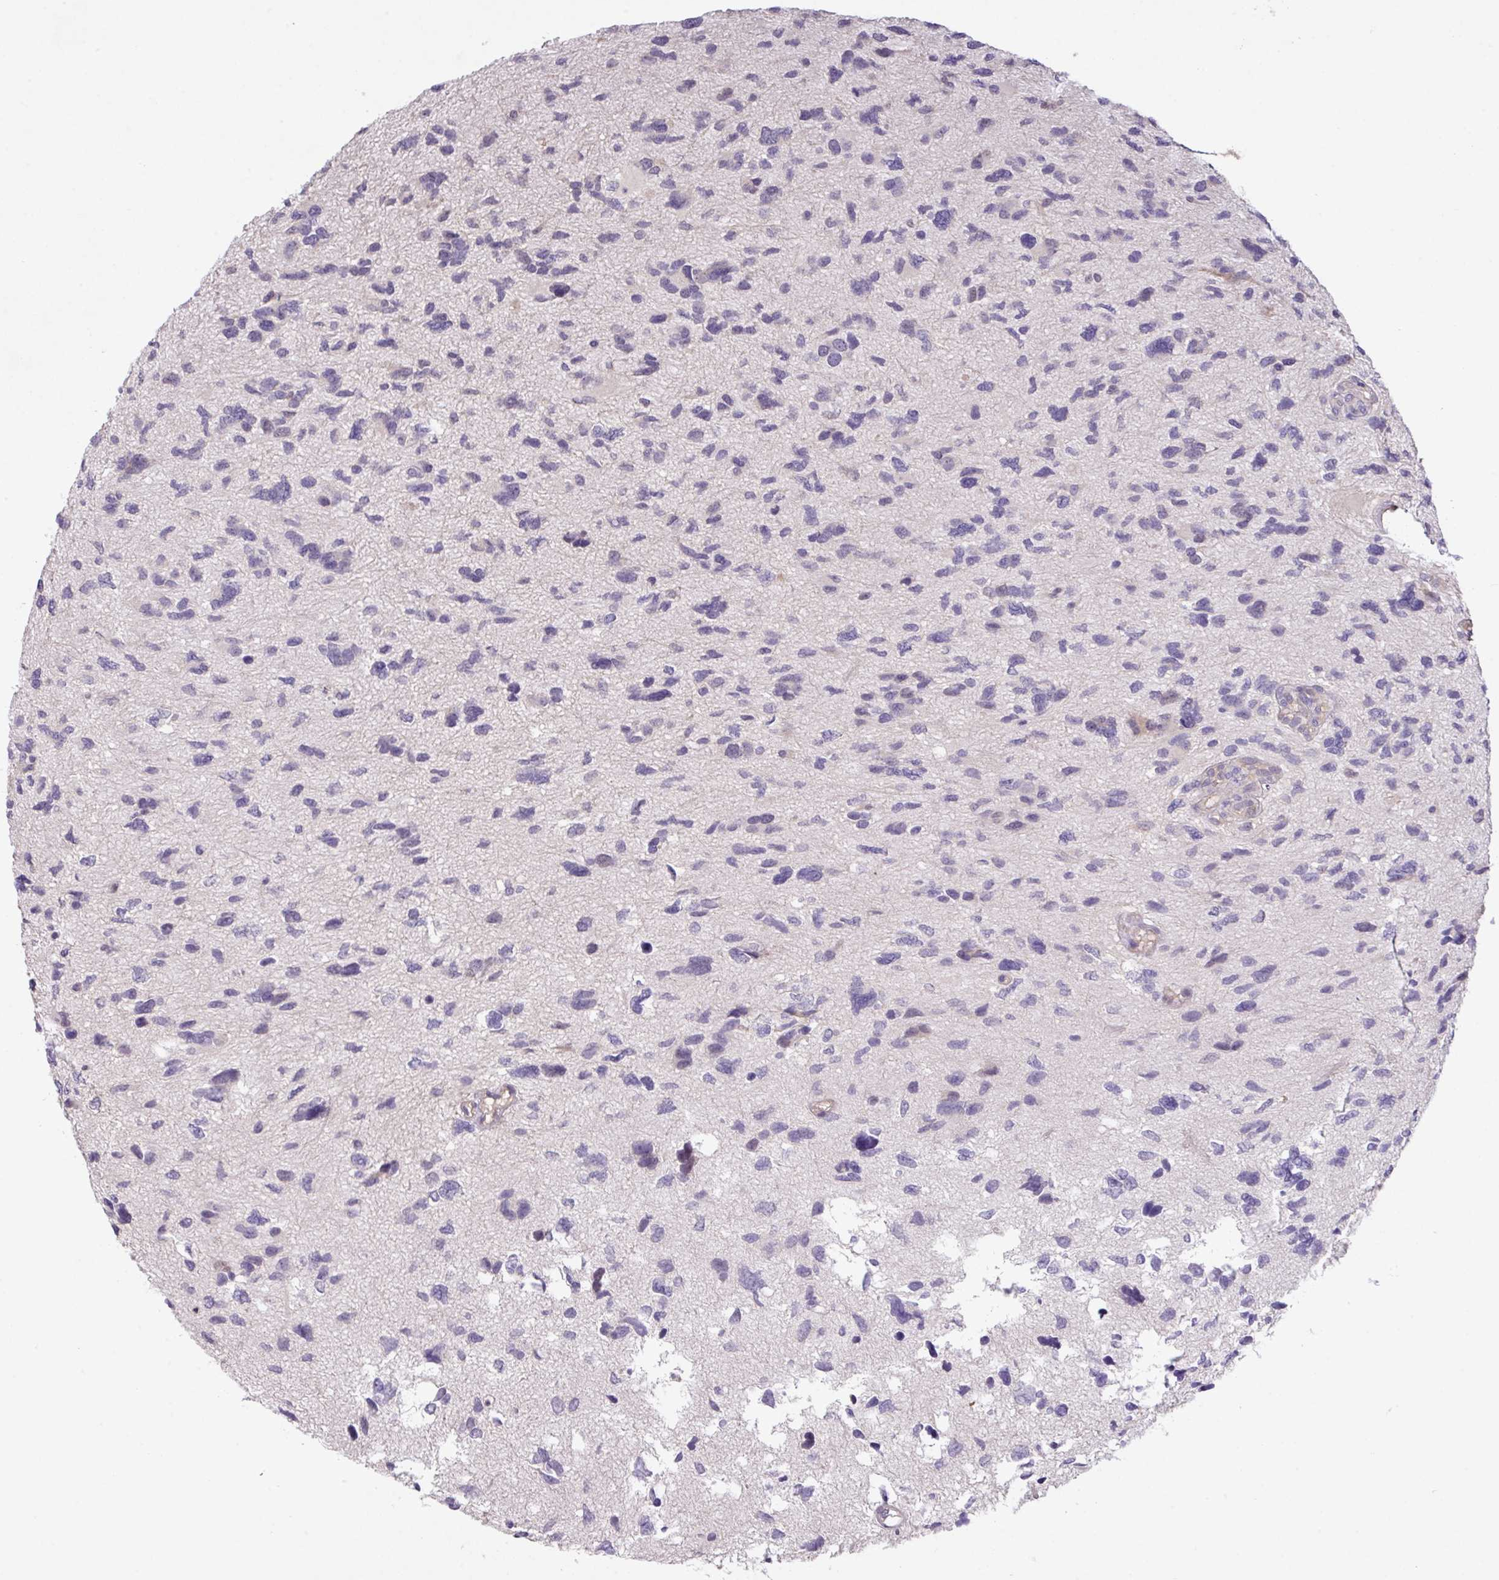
{"staining": {"intensity": "negative", "quantity": "none", "location": "none"}, "tissue": "glioma", "cell_type": "Tumor cells", "image_type": "cancer", "snomed": [{"axis": "morphology", "description": "Glioma, malignant, High grade"}, {"axis": "topography", "description": "Brain"}], "caption": "Tumor cells show no significant expression in high-grade glioma (malignant). Brightfield microscopy of immunohistochemistry (IHC) stained with DAB (brown) and hematoxylin (blue), captured at high magnification.", "gene": "PRADC1", "patient": {"sex": "female", "age": 11}}